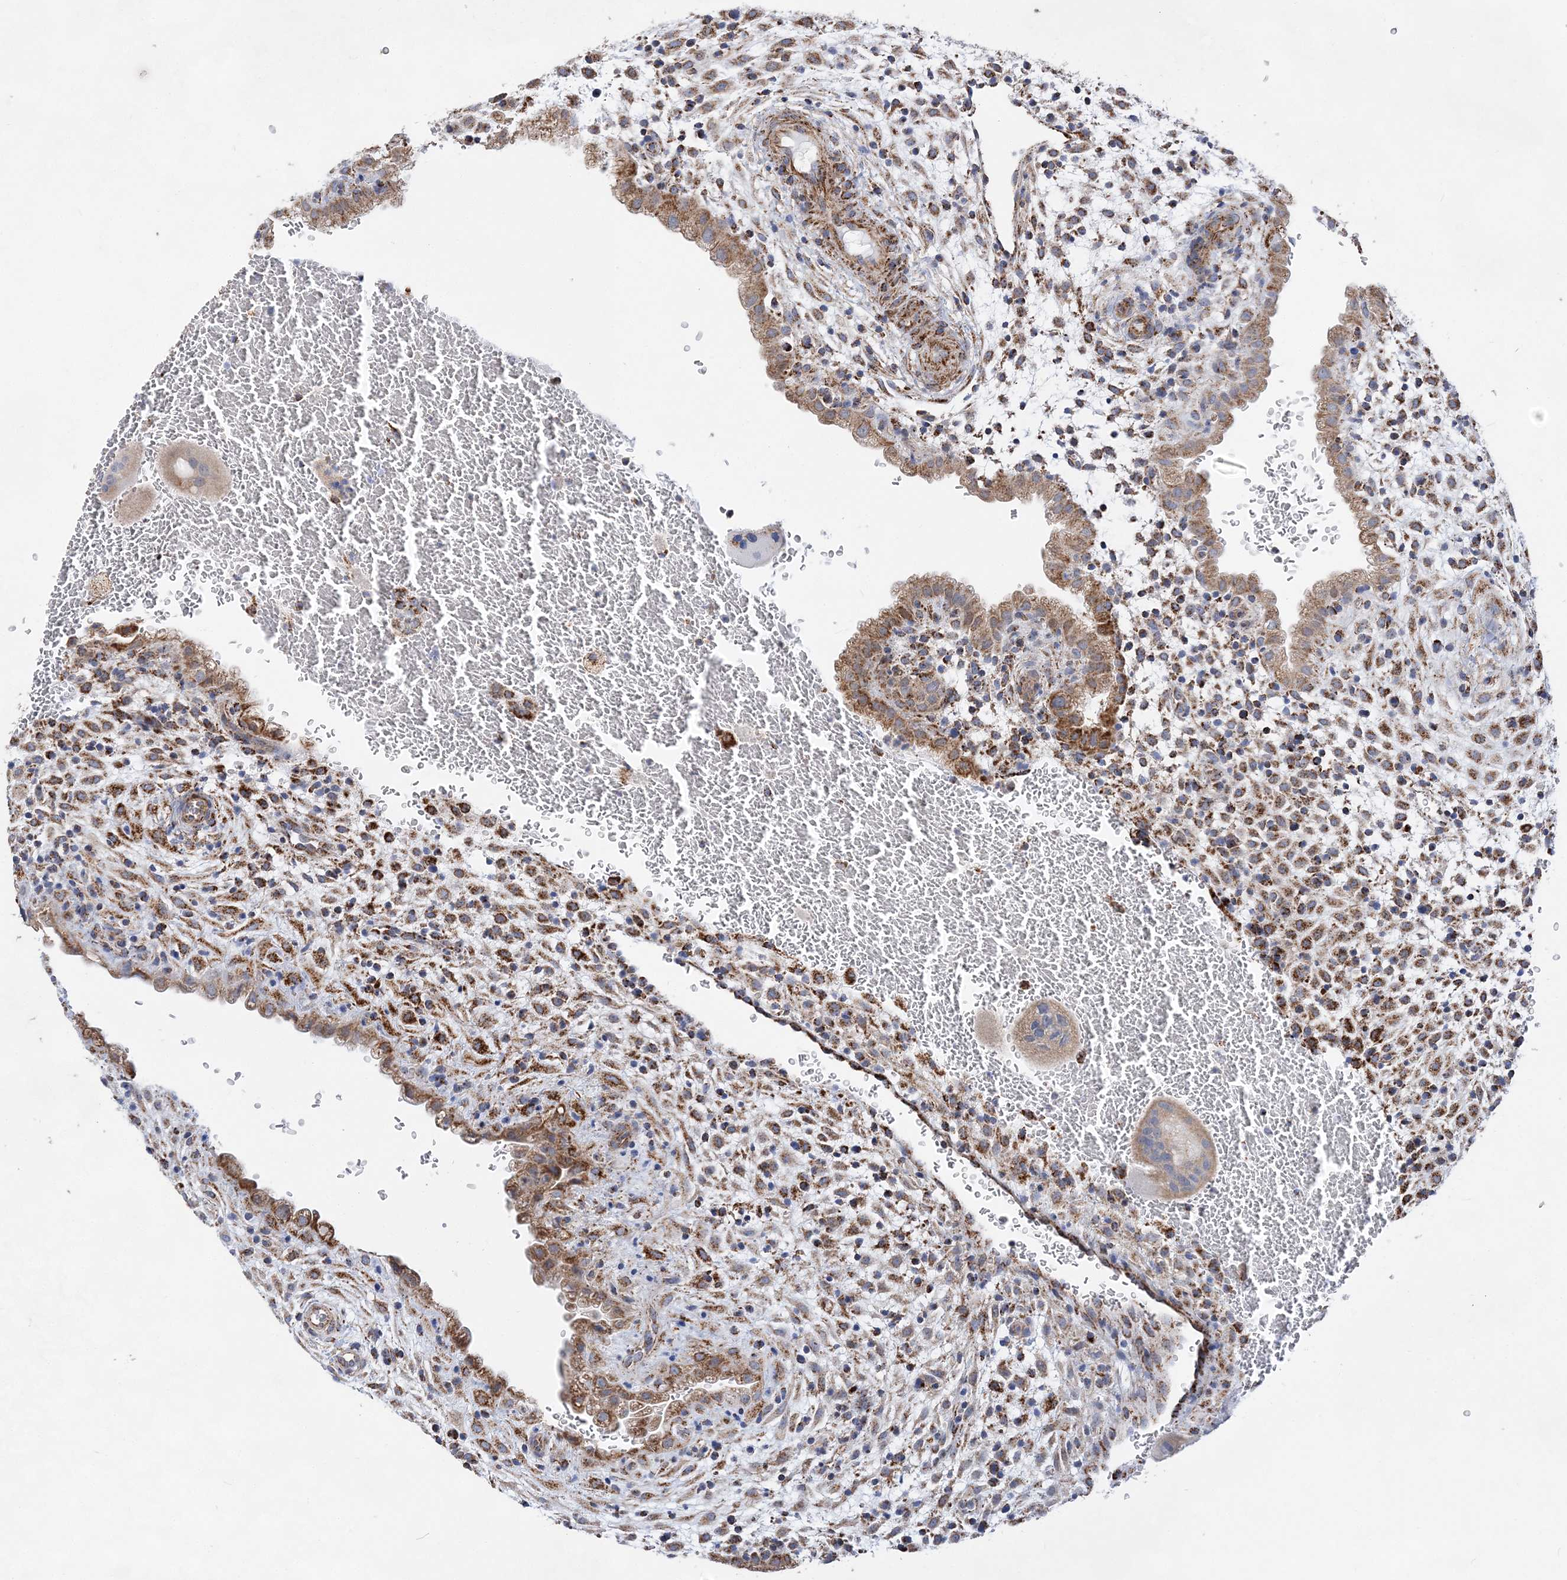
{"staining": {"intensity": "moderate", "quantity": ">75%", "location": "cytoplasmic/membranous"}, "tissue": "placenta", "cell_type": "Decidual cells", "image_type": "normal", "snomed": [{"axis": "morphology", "description": "Normal tissue, NOS"}, {"axis": "topography", "description": "Placenta"}], "caption": "Human placenta stained for a protein (brown) shows moderate cytoplasmic/membranous positive expression in about >75% of decidual cells.", "gene": "ACOT9", "patient": {"sex": "female", "age": 35}}